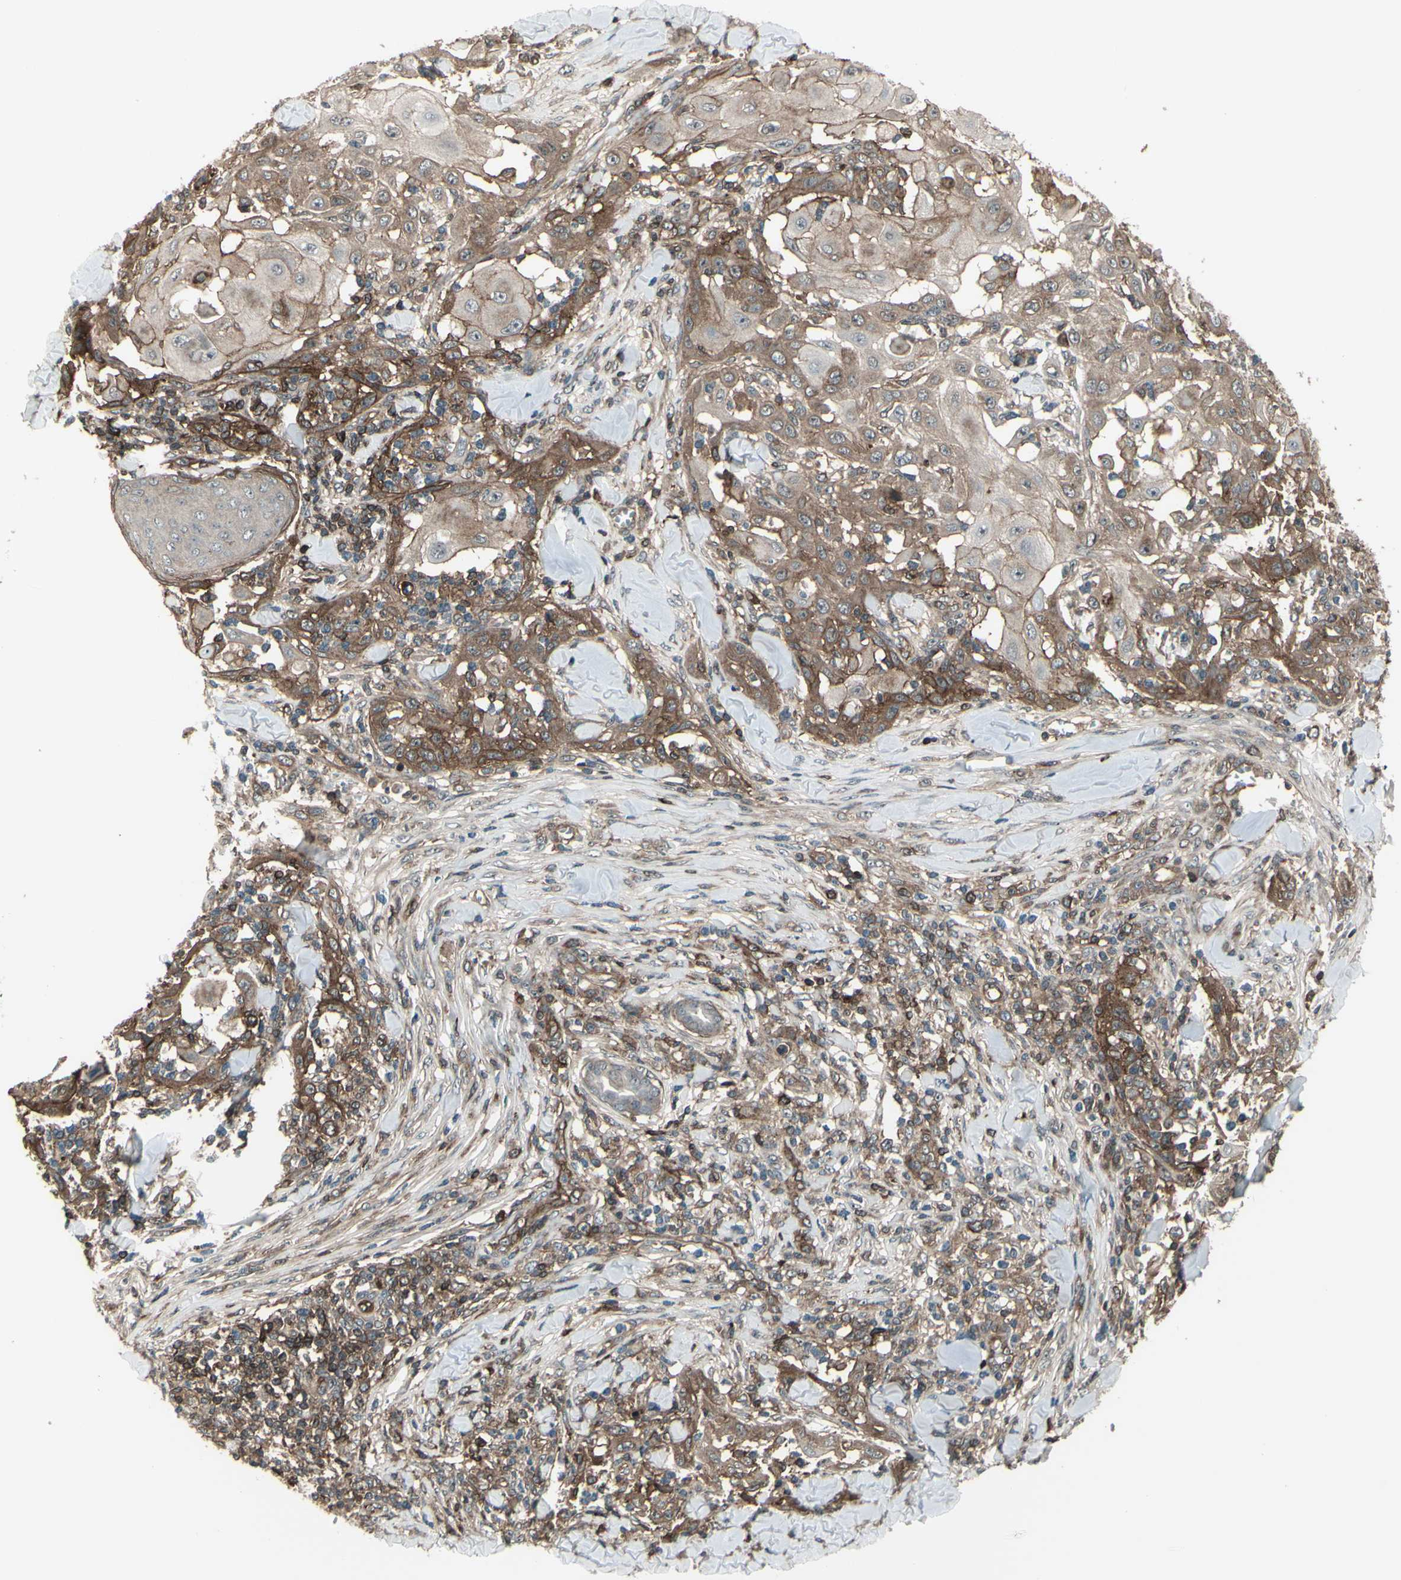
{"staining": {"intensity": "moderate", "quantity": ">75%", "location": "cytoplasmic/membranous"}, "tissue": "skin cancer", "cell_type": "Tumor cells", "image_type": "cancer", "snomed": [{"axis": "morphology", "description": "Squamous cell carcinoma, NOS"}, {"axis": "topography", "description": "Skin"}], "caption": "The histopathology image displays a brown stain indicating the presence of a protein in the cytoplasmic/membranous of tumor cells in skin cancer (squamous cell carcinoma).", "gene": "FXYD5", "patient": {"sex": "male", "age": 24}}